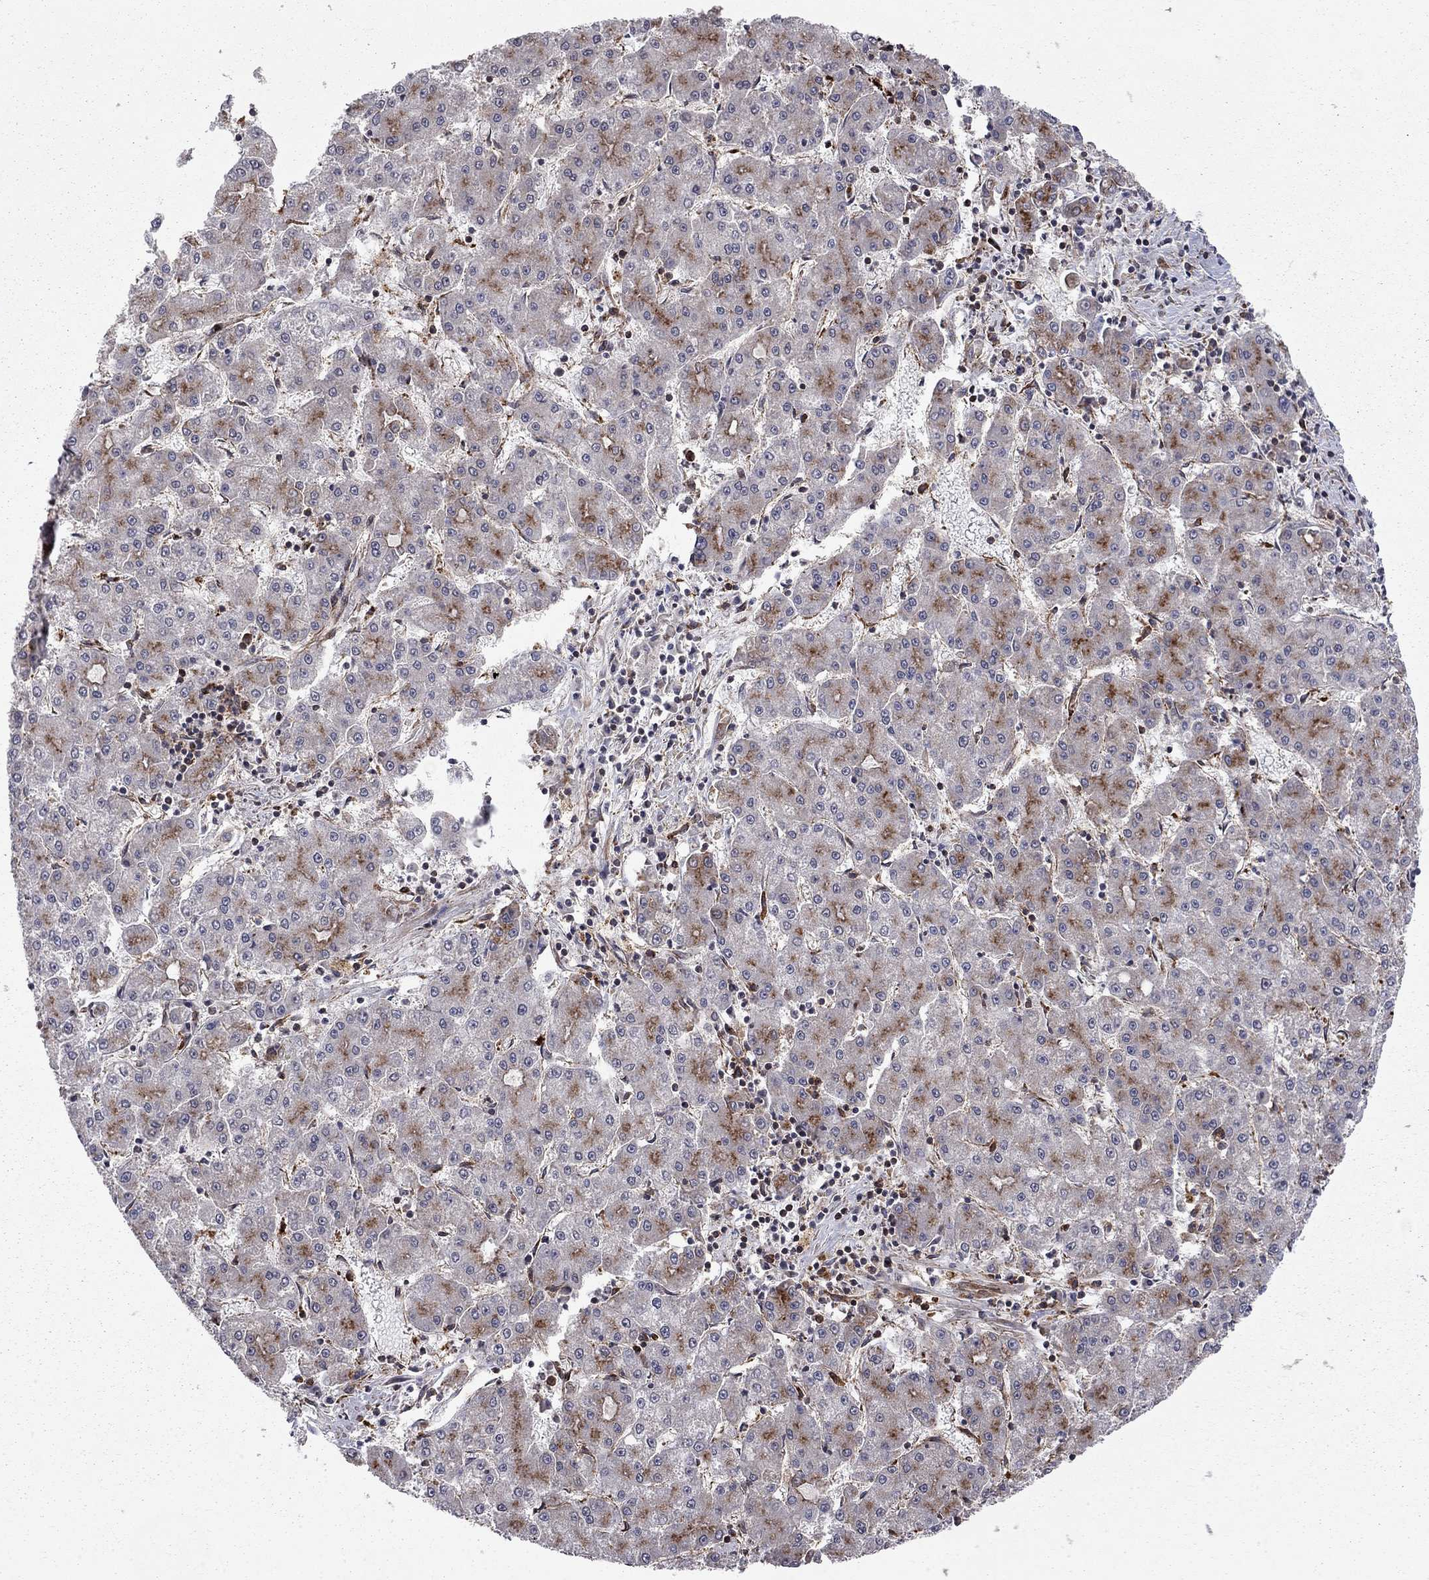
{"staining": {"intensity": "strong", "quantity": "<25%", "location": "cytoplasmic/membranous"}, "tissue": "liver cancer", "cell_type": "Tumor cells", "image_type": "cancer", "snomed": [{"axis": "morphology", "description": "Carcinoma, Hepatocellular, NOS"}, {"axis": "topography", "description": "Liver"}], "caption": "Immunohistochemical staining of hepatocellular carcinoma (liver) shows medium levels of strong cytoplasmic/membranous staining in about <25% of tumor cells.", "gene": "RASEF", "patient": {"sex": "male", "age": 73}}